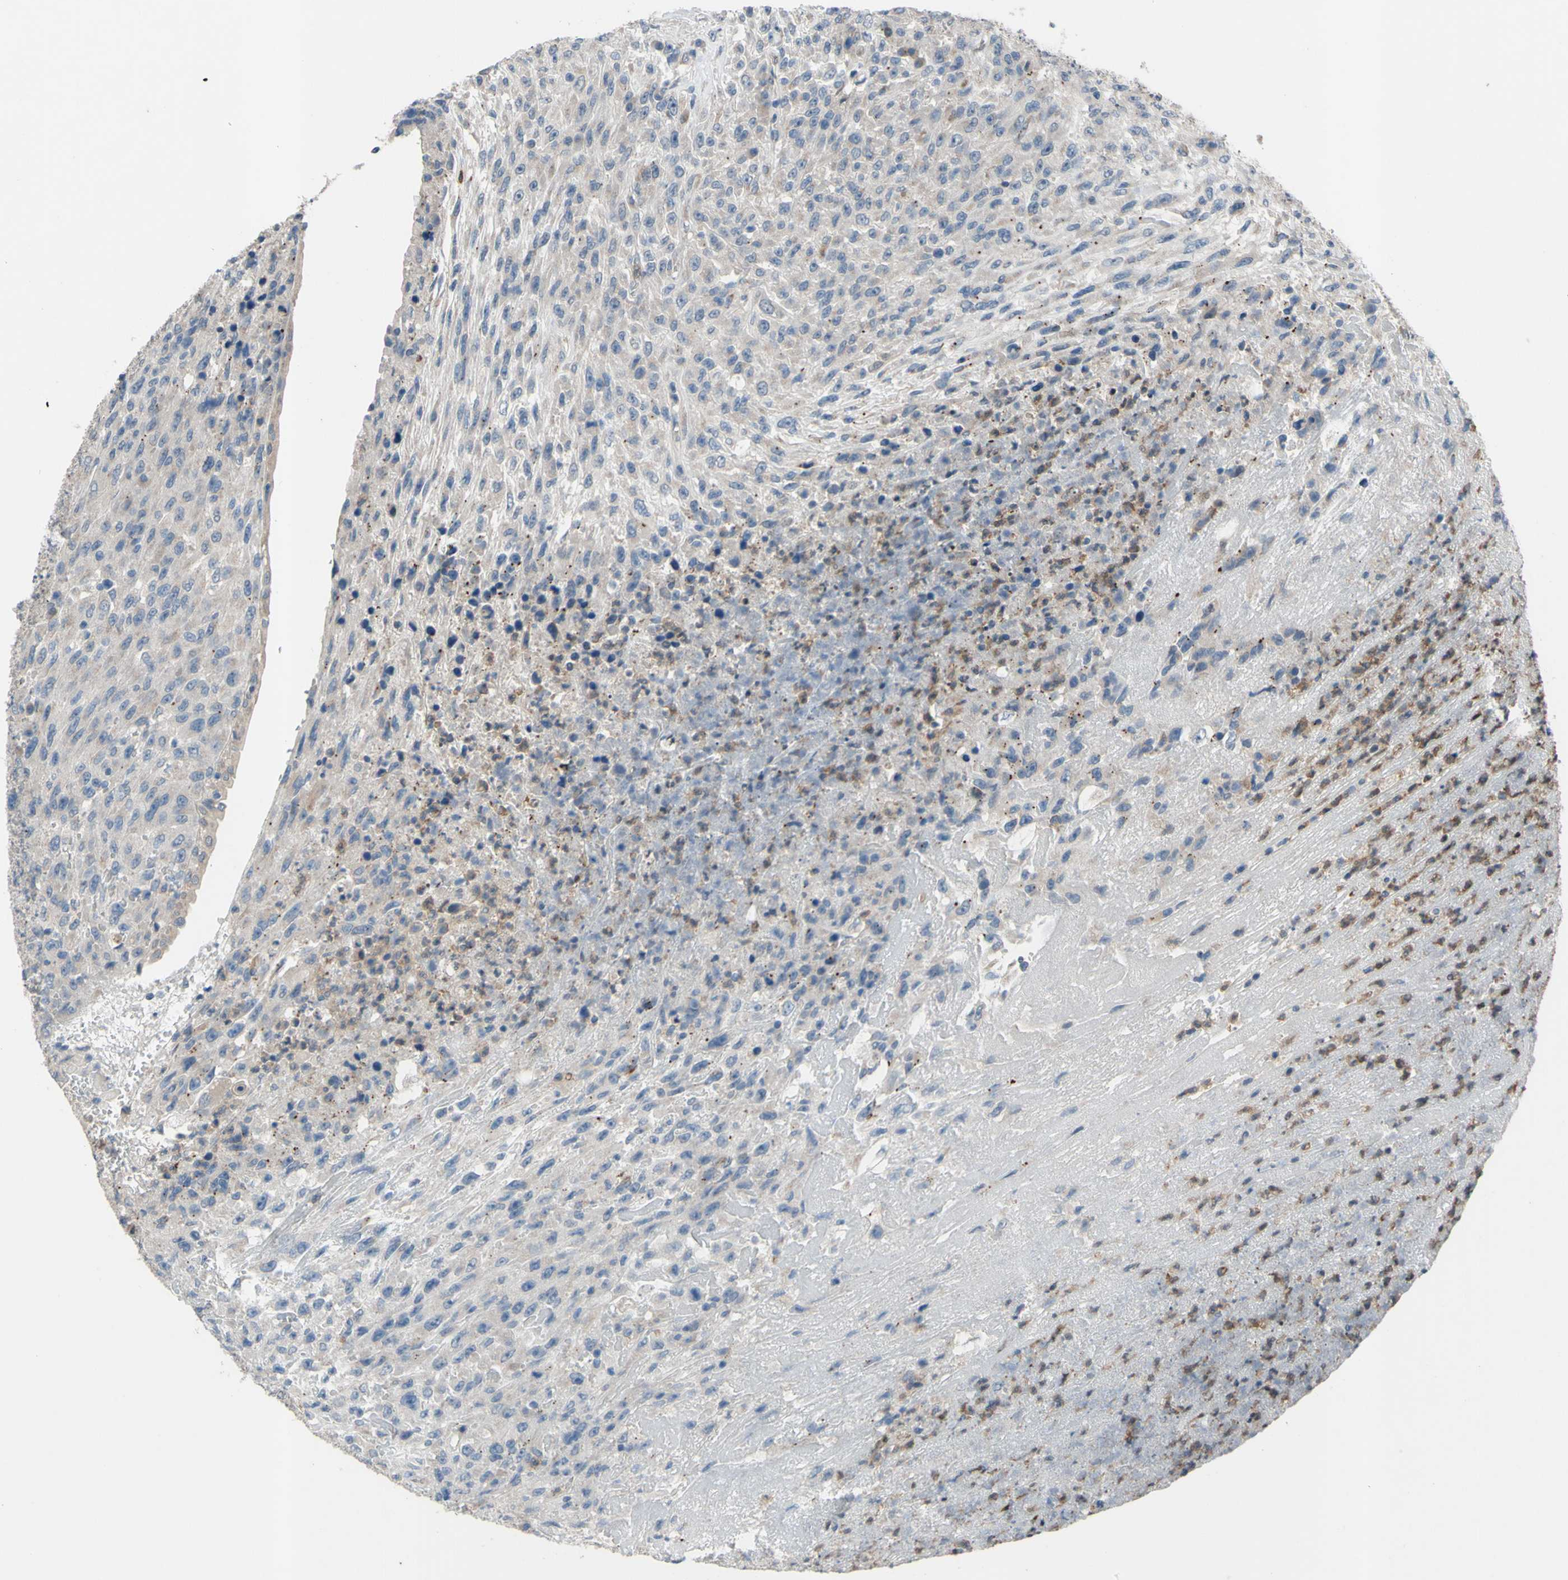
{"staining": {"intensity": "weak", "quantity": ">75%", "location": "cytoplasmic/membranous"}, "tissue": "urothelial cancer", "cell_type": "Tumor cells", "image_type": "cancer", "snomed": [{"axis": "morphology", "description": "Urothelial carcinoma, High grade"}, {"axis": "topography", "description": "Urinary bladder"}], "caption": "IHC photomicrograph of human urothelial cancer stained for a protein (brown), which displays low levels of weak cytoplasmic/membranous positivity in about >75% of tumor cells.", "gene": "GRAMD2B", "patient": {"sex": "male", "age": 66}}